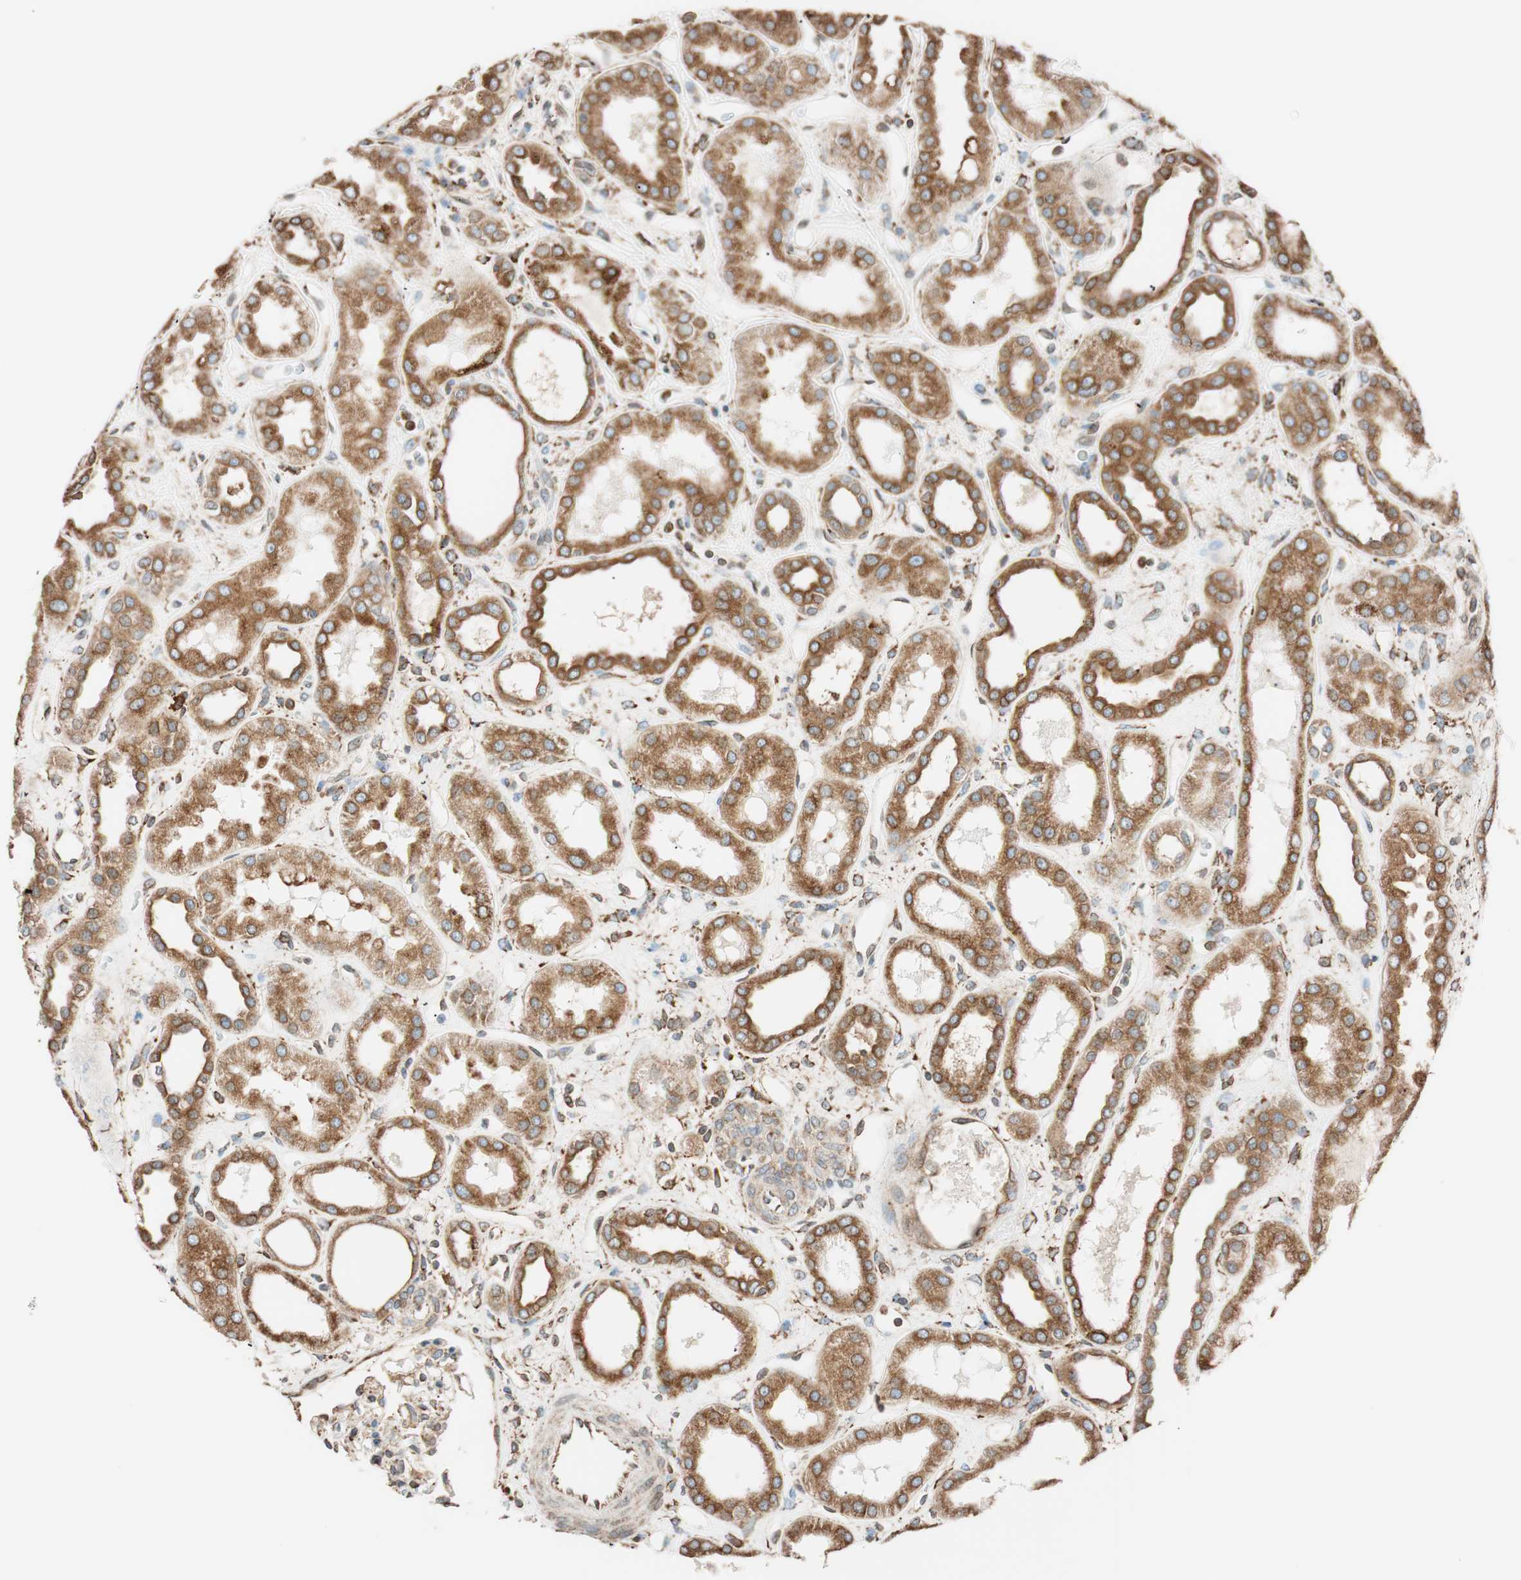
{"staining": {"intensity": "moderate", "quantity": "<25%", "location": "cytoplasmic/membranous"}, "tissue": "kidney", "cell_type": "Cells in glomeruli", "image_type": "normal", "snomed": [{"axis": "morphology", "description": "Normal tissue, NOS"}, {"axis": "topography", "description": "Kidney"}], "caption": "A high-resolution histopathology image shows IHC staining of normal kidney, which displays moderate cytoplasmic/membranous staining in about <25% of cells in glomeruli.", "gene": "PRKCSH", "patient": {"sex": "male", "age": 59}}